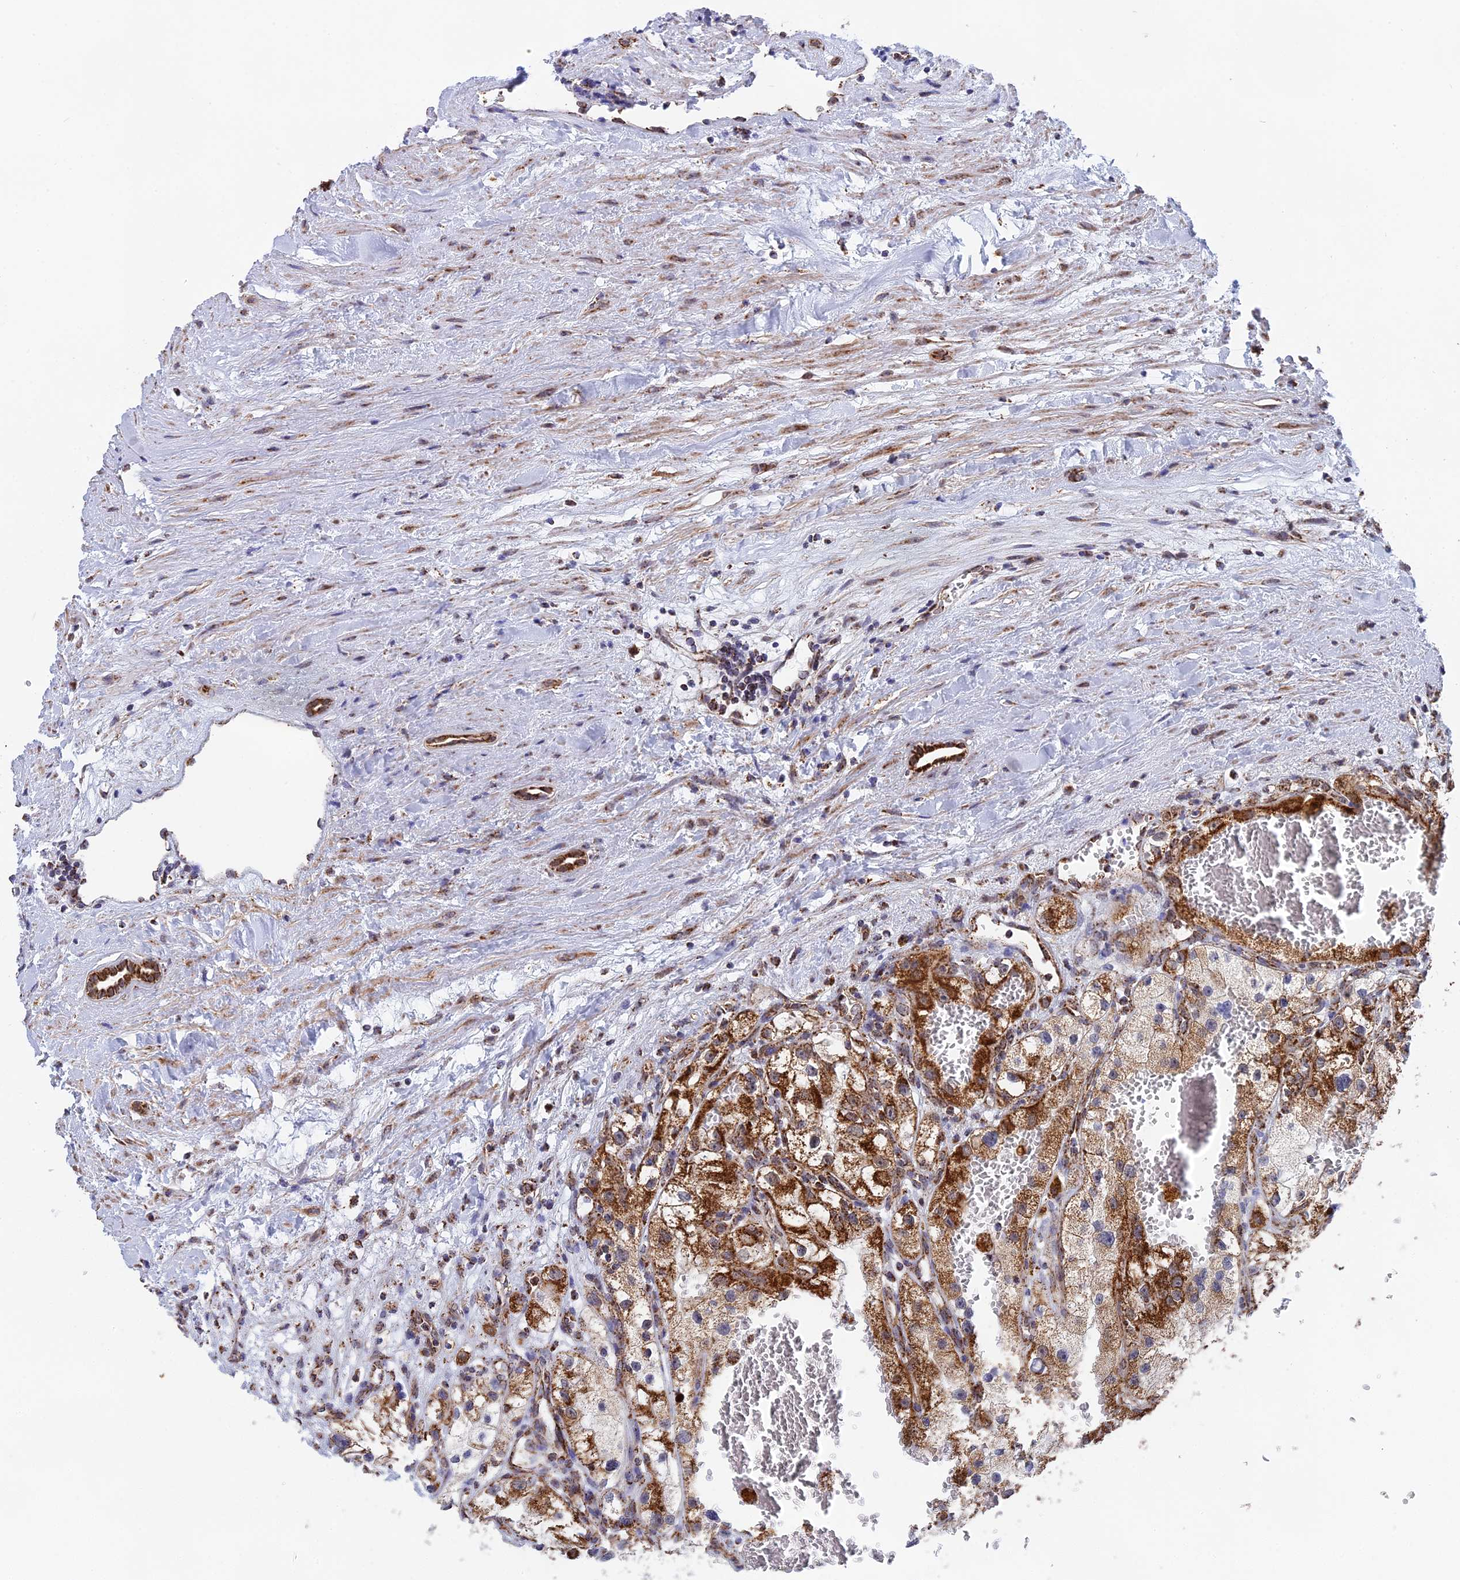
{"staining": {"intensity": "strong", "quantity": ">75%", "location": "cytoplasmic/membranous"}, "tissue": "renal cancer", "cell_type": "Tumor cells", "image_type": "cancer", "snomed": [{"axis": "morphology", "description": "Adenocarcinoma, NOS"}, {"axis": "topography", "description": "Kidney"}], "caption": "A high-resolution micrograph shows immunohistochemistry (IHC) staining of renal cancer (adenocarcinoma), which demonstrates strong cytoplasmic/membranous positivity in approximately >75% of tumor cells.", "gene": "CDC16", "patient": {"sex": "female", "age": 57}}